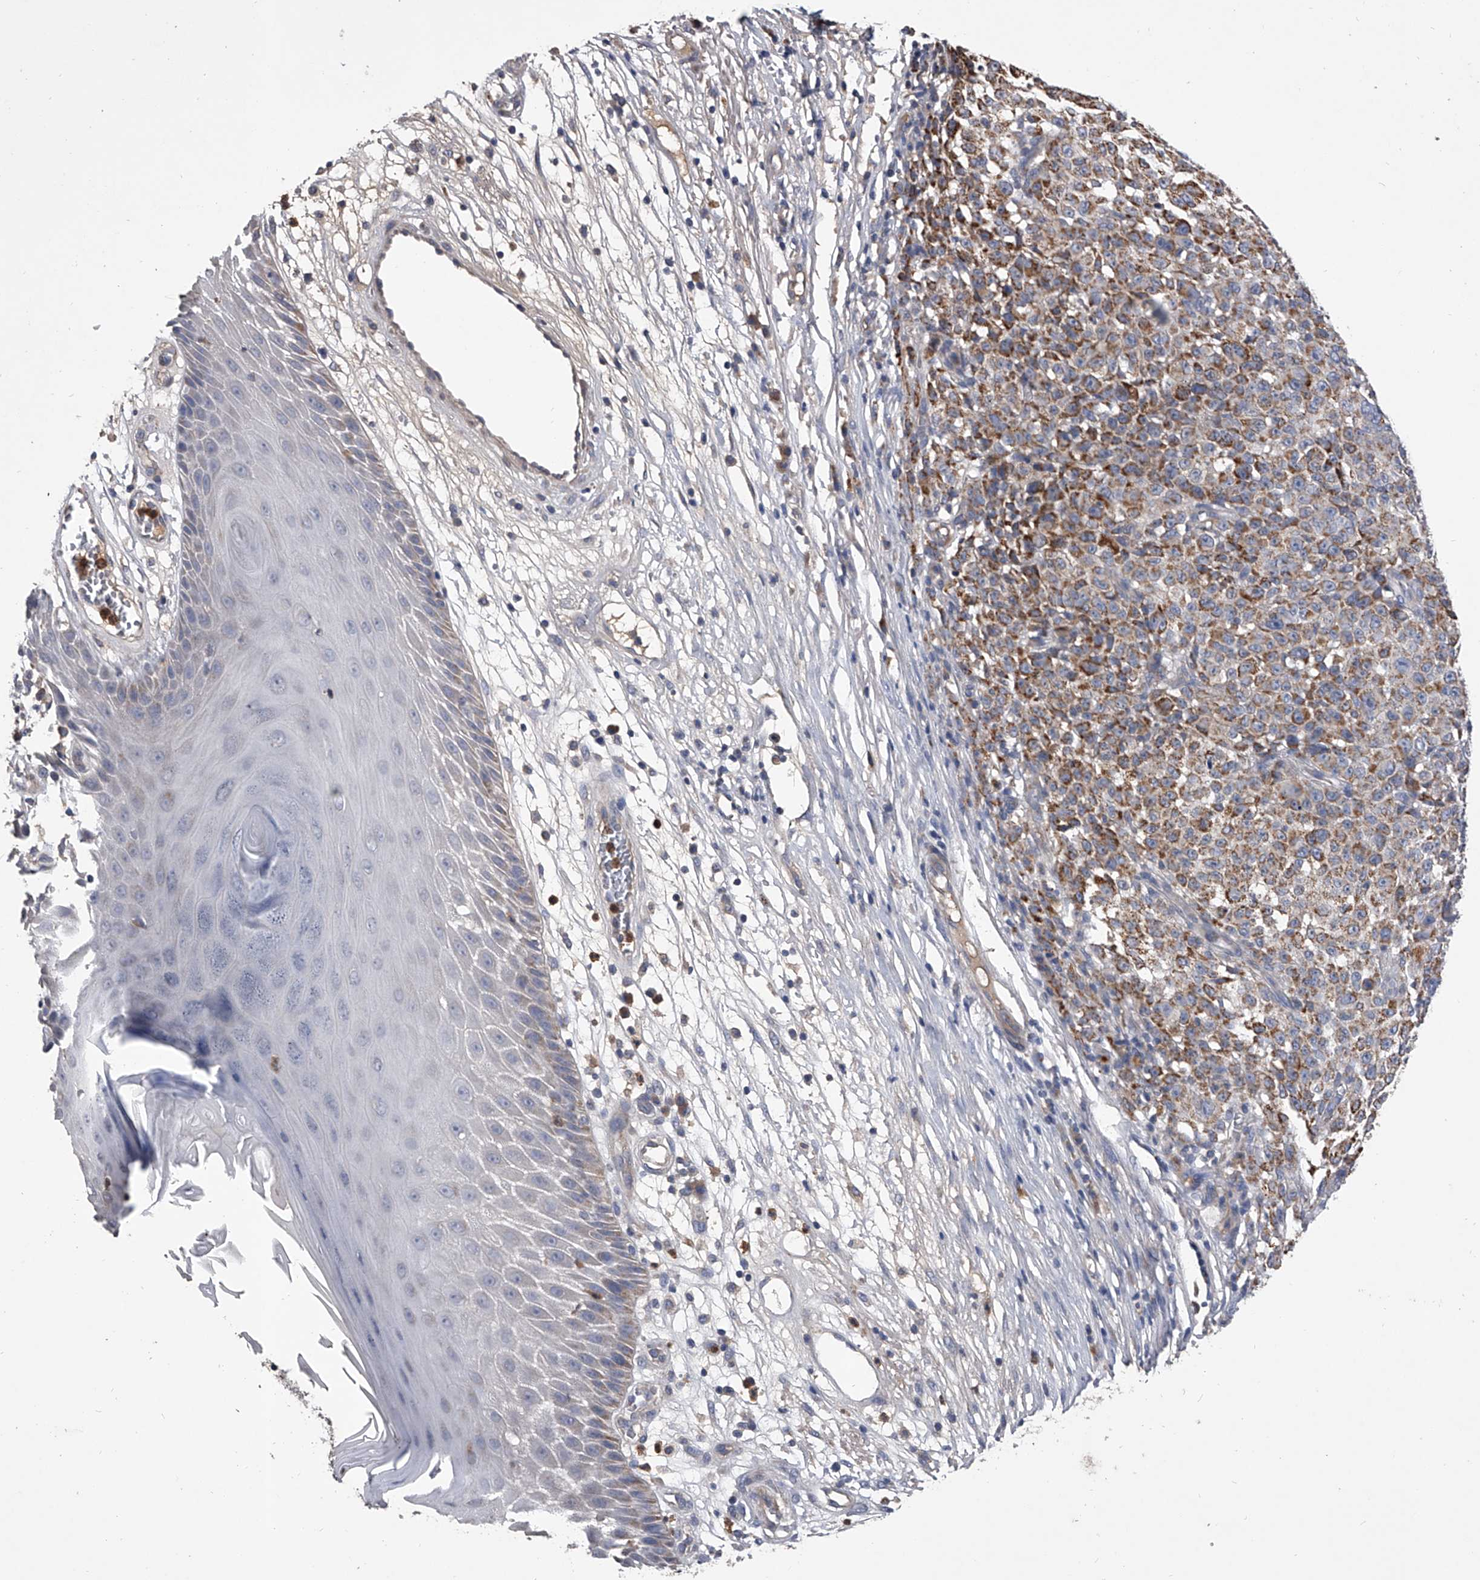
{"staining": {"intensity": "moderate", "quantity": ">75%", "location": "cytoplasmic/membranous"}, "tissue": "melanoma", "cell_type": "Tumor cells", "image_type": "cancer", "snomed": [{"axis": "morphology", "description": "Malignant melanoma, NOS"}, {"axis": "topography", "description": "Skin"}], "caption": "This micrograph demonstrates immunohistochemistry staining of melanoma, with medium moderate cytoplasmic/membranous positivity in approximately >75% of tumor cells.", "gene": "NRP1", "patient": {"sex": "female", "age": 82}}